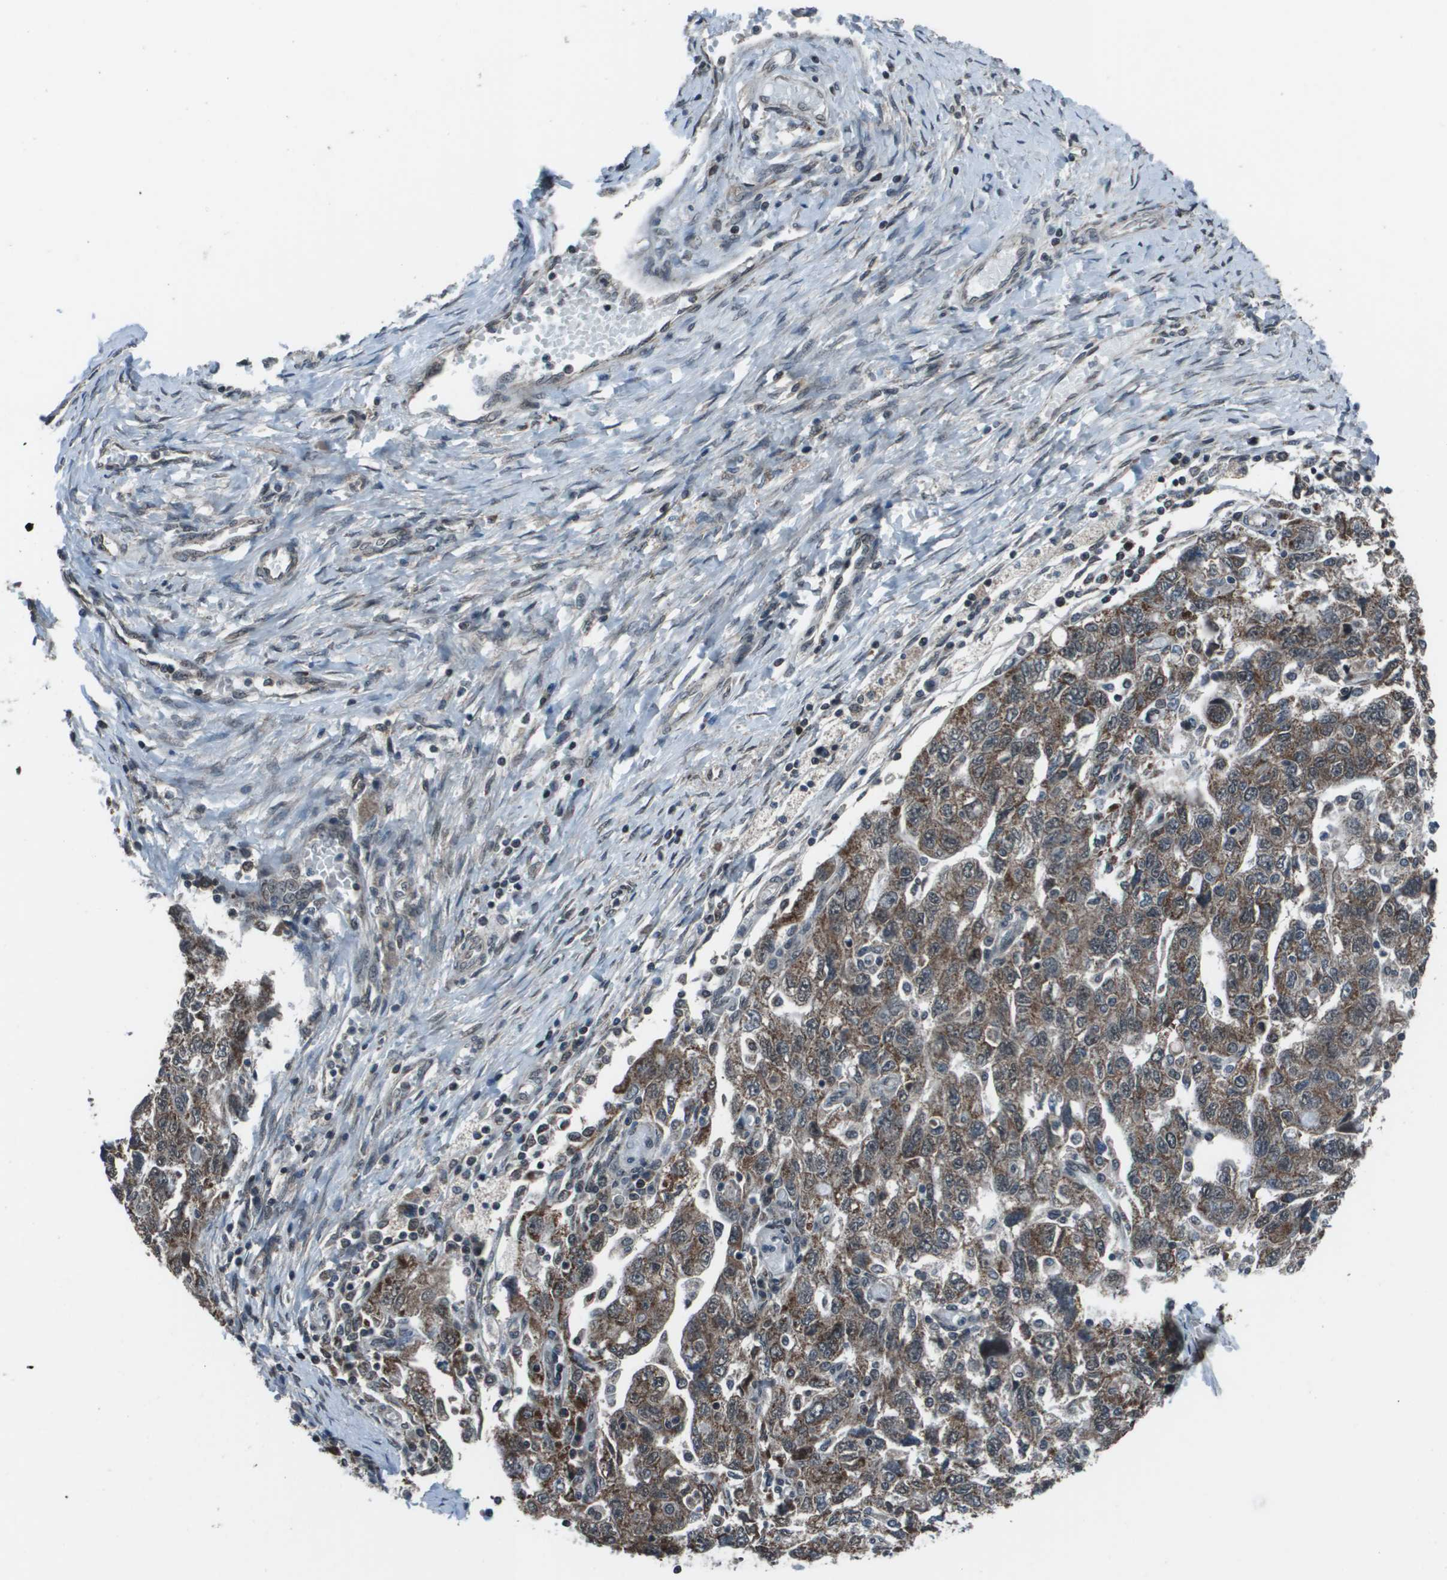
{"staining": {"intensity": "moderate", "quantity": ">75%", "location": "cytoplasmic/membranous"}, "tissue": "ovarian cancer", "cell_type": "Tumor cells", "image_type": "cancer", "snomed": [{"axis": "morphology", "description": "Carcinoma, NOS"}, {"axis": "morphology", "description": "Cystadenocarcinoma, serous, NOS"}, {"axis": "topography", "description": "Ovary"}], "caption": "About >75% of tumor cells in human ovarian cancer (carcinoma) demonstrate moderate cytoplasmic/membranous protein positivity as visualized by brown immunohistochemical staining.", "gene": "PPFIA1", "patient": {"sex": "female", "age": 69}}